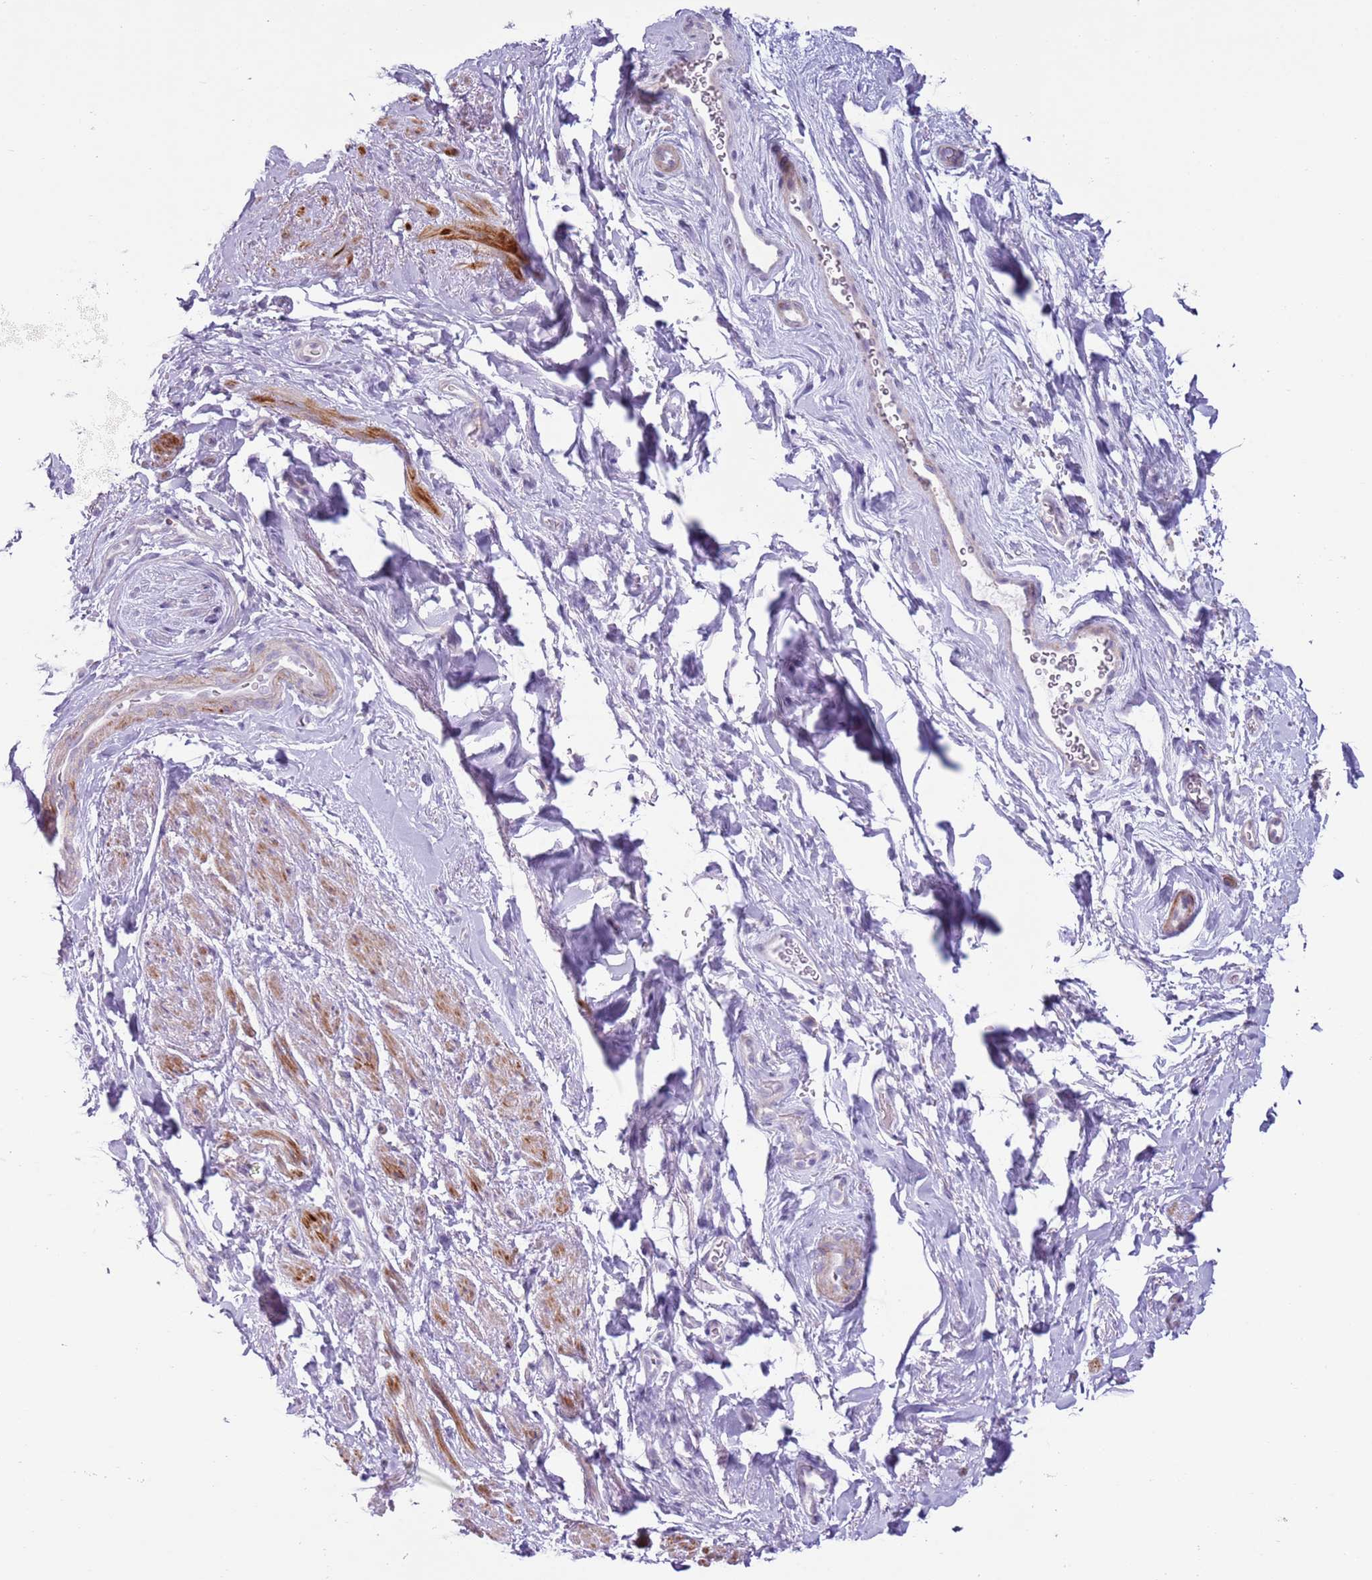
{"staining": {"intensity": "moderate", "quantity": "<25%", "location": "cytoplasmic/membranous"}, "tissue": "smooth muscle", "cell_type": "Smooth muscle cells", "image_type": "normal", "snomed": [{"axis": "morphology", "description": "Normal tissue, NOS"}, {"axis": "topography", "description": "Smooth muscle"}, {"axis": "topography", "description": "Peripheral nerve tissue"}], "caption": "Immunohistochemical staining of unremarkable smooth muscle reveals <25% levels of moderate cytoplasmic/membranous protein expression in about <25% of smooth muscle cells.", "gene": "ZNF239", "patient": {"sex": "male", "age": 69}}